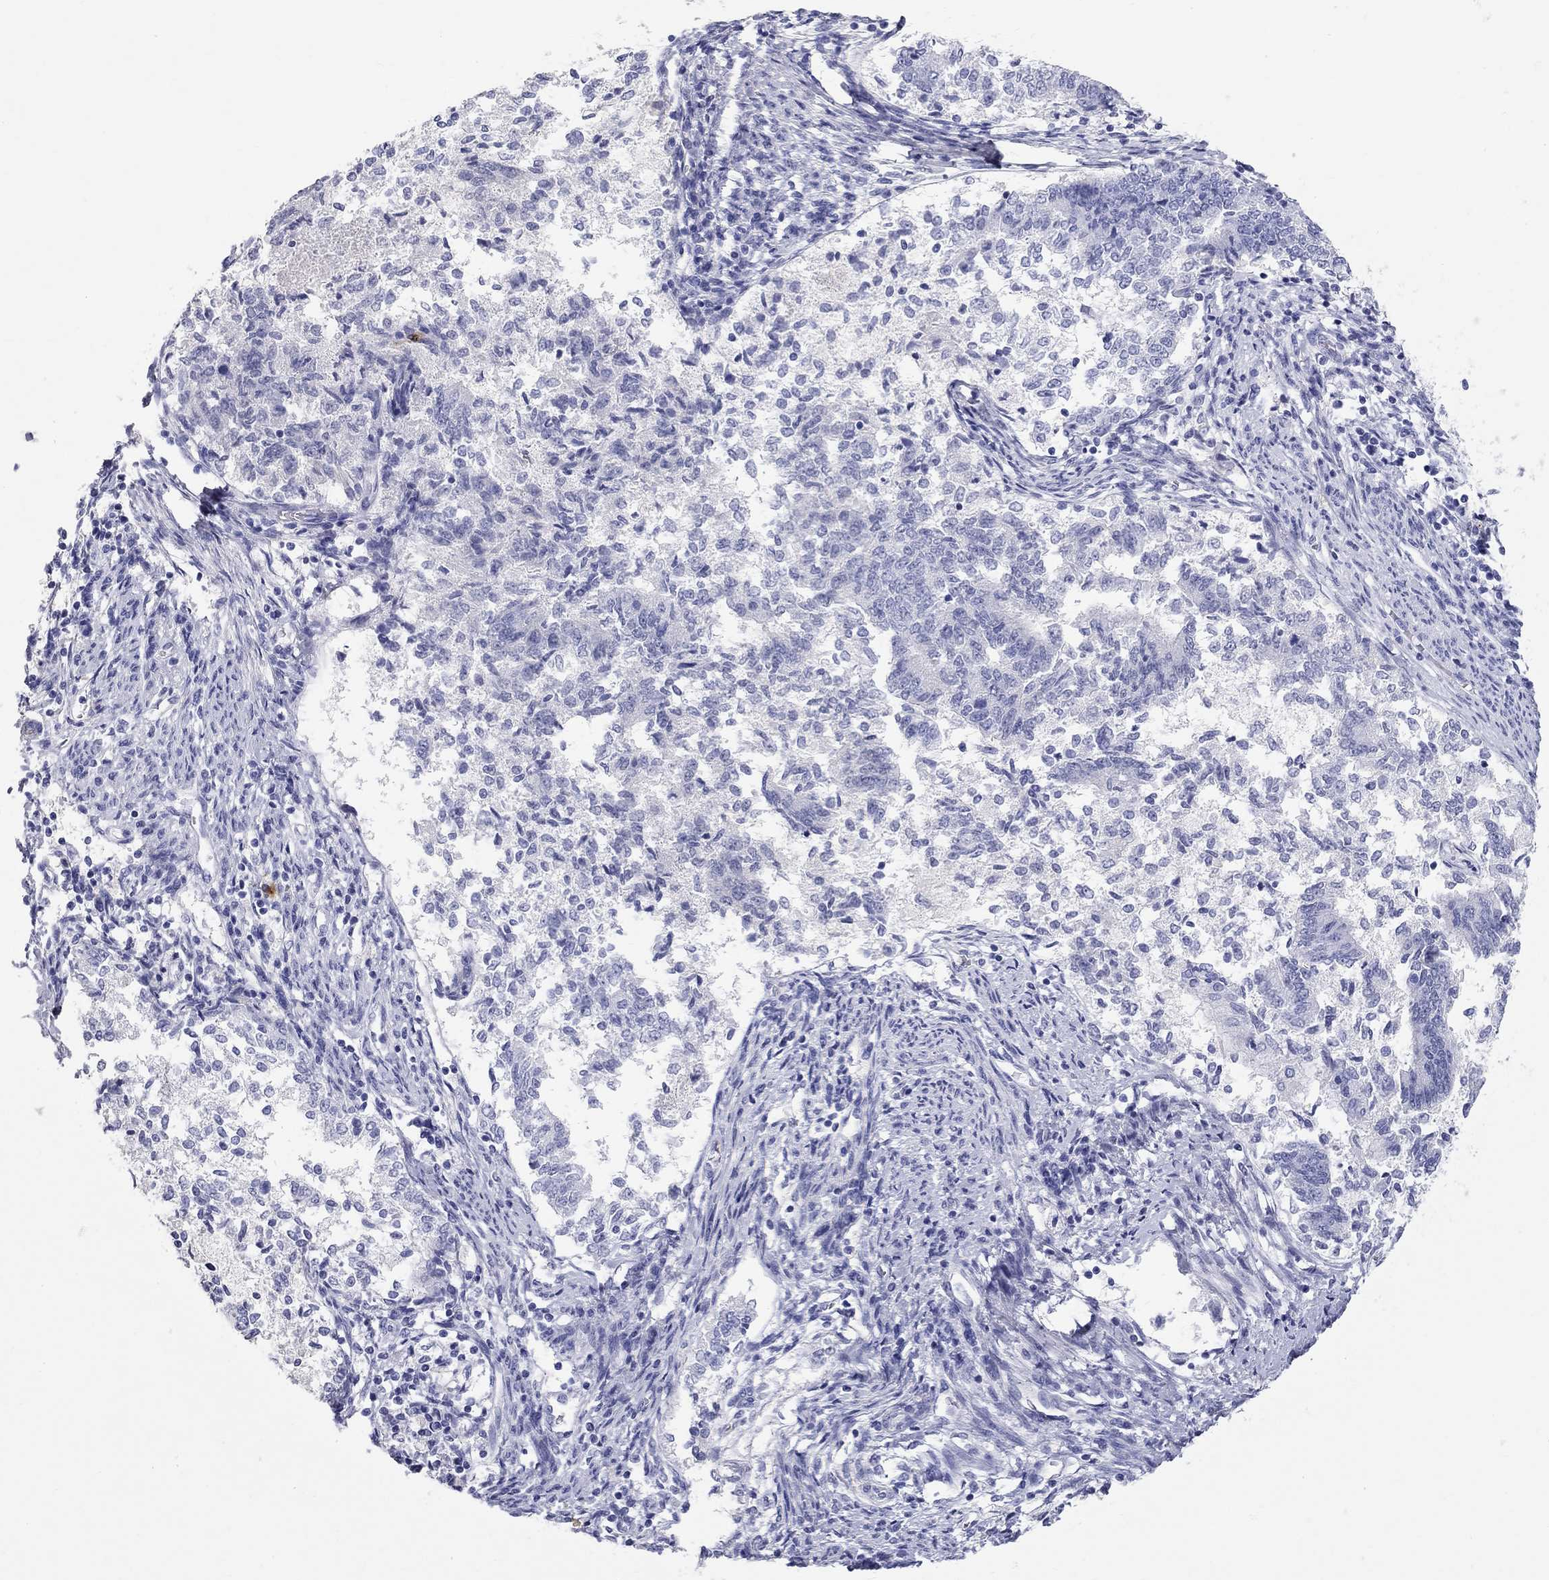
{"staining": {"intensity": "negative", "quantity": "none", "location": "none"}, "tissue": "endometrial cancer", "cell_type": "Tumor cells", "image_type": "cancer", "snomed": [{"axis": "morphology", "description": "Adenocarcinoma, NOS"}, {"axis": "topography", "description": "Endometrium"}], "caption": "This is a micrograph of immunohistochemistry staining of endometrial cancer (adenocarcinoma), which shows no positivity in tumor cells. The staining is performed using DAB (3,3'-diaminobenzidine) brown chromogen with nuclei counter-stained in using hematoxylin.", "gene": "PHOX2B", "patient": {"sex": "female", "age": 65}}